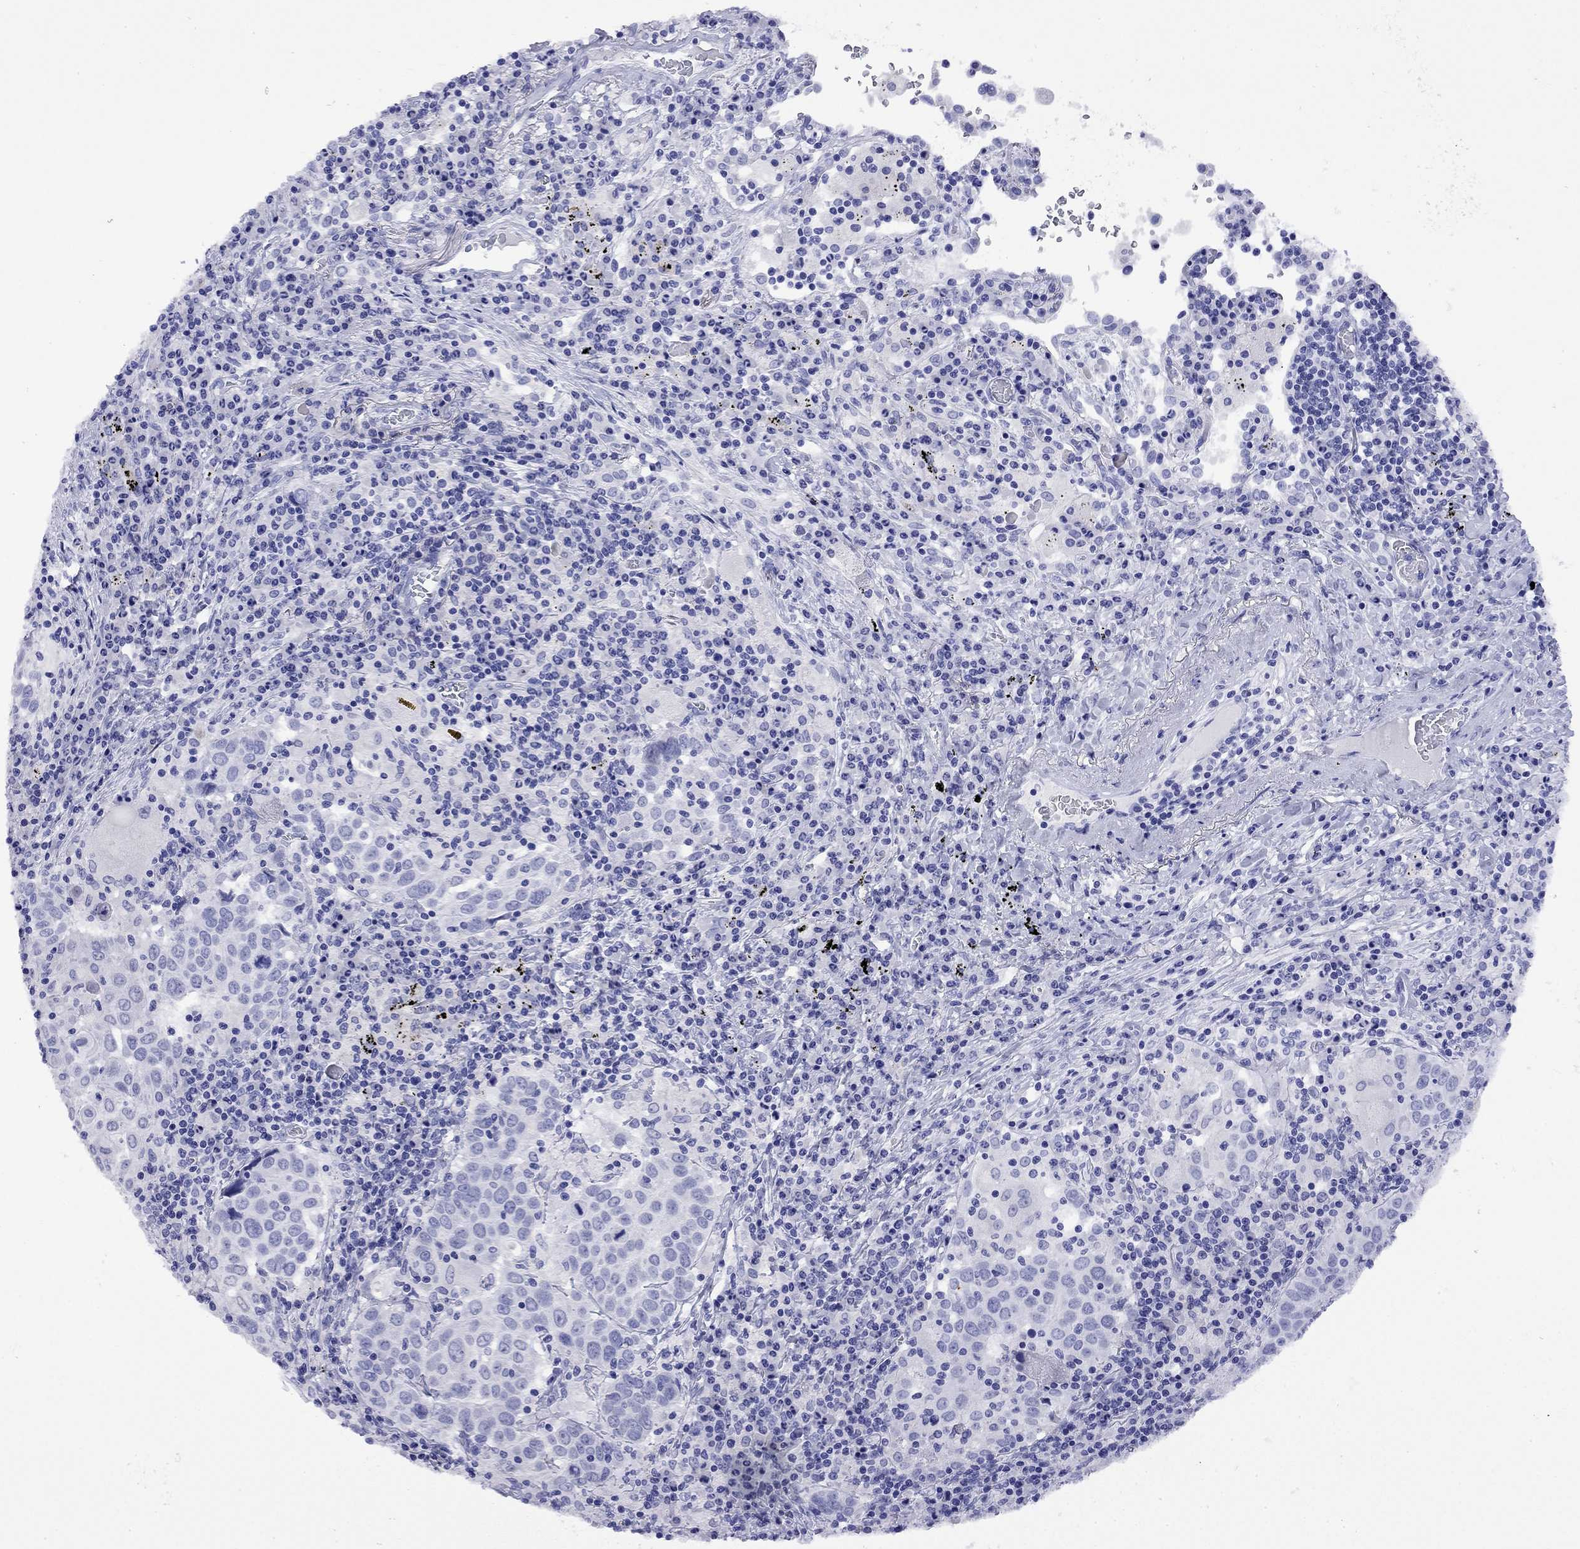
{"staining": {"intensity": "negative", "quantity": "none", "location": "none"}, "tissue": "lung cancer", "cell_type": "Tumor cells", "image_type": "cancer", "snomed": [{"axis": "morphology", "description": "Squamous cell carcinoma, NOS"}, {"axis": "topography", "description": "Lung"}], "caption": "Histopathology image shows no significant protein expression in tumor cells of squamous cell carcinoma (lung).", "gene": "FIGLA", "patient": {"sex": "male", "age": 57}}